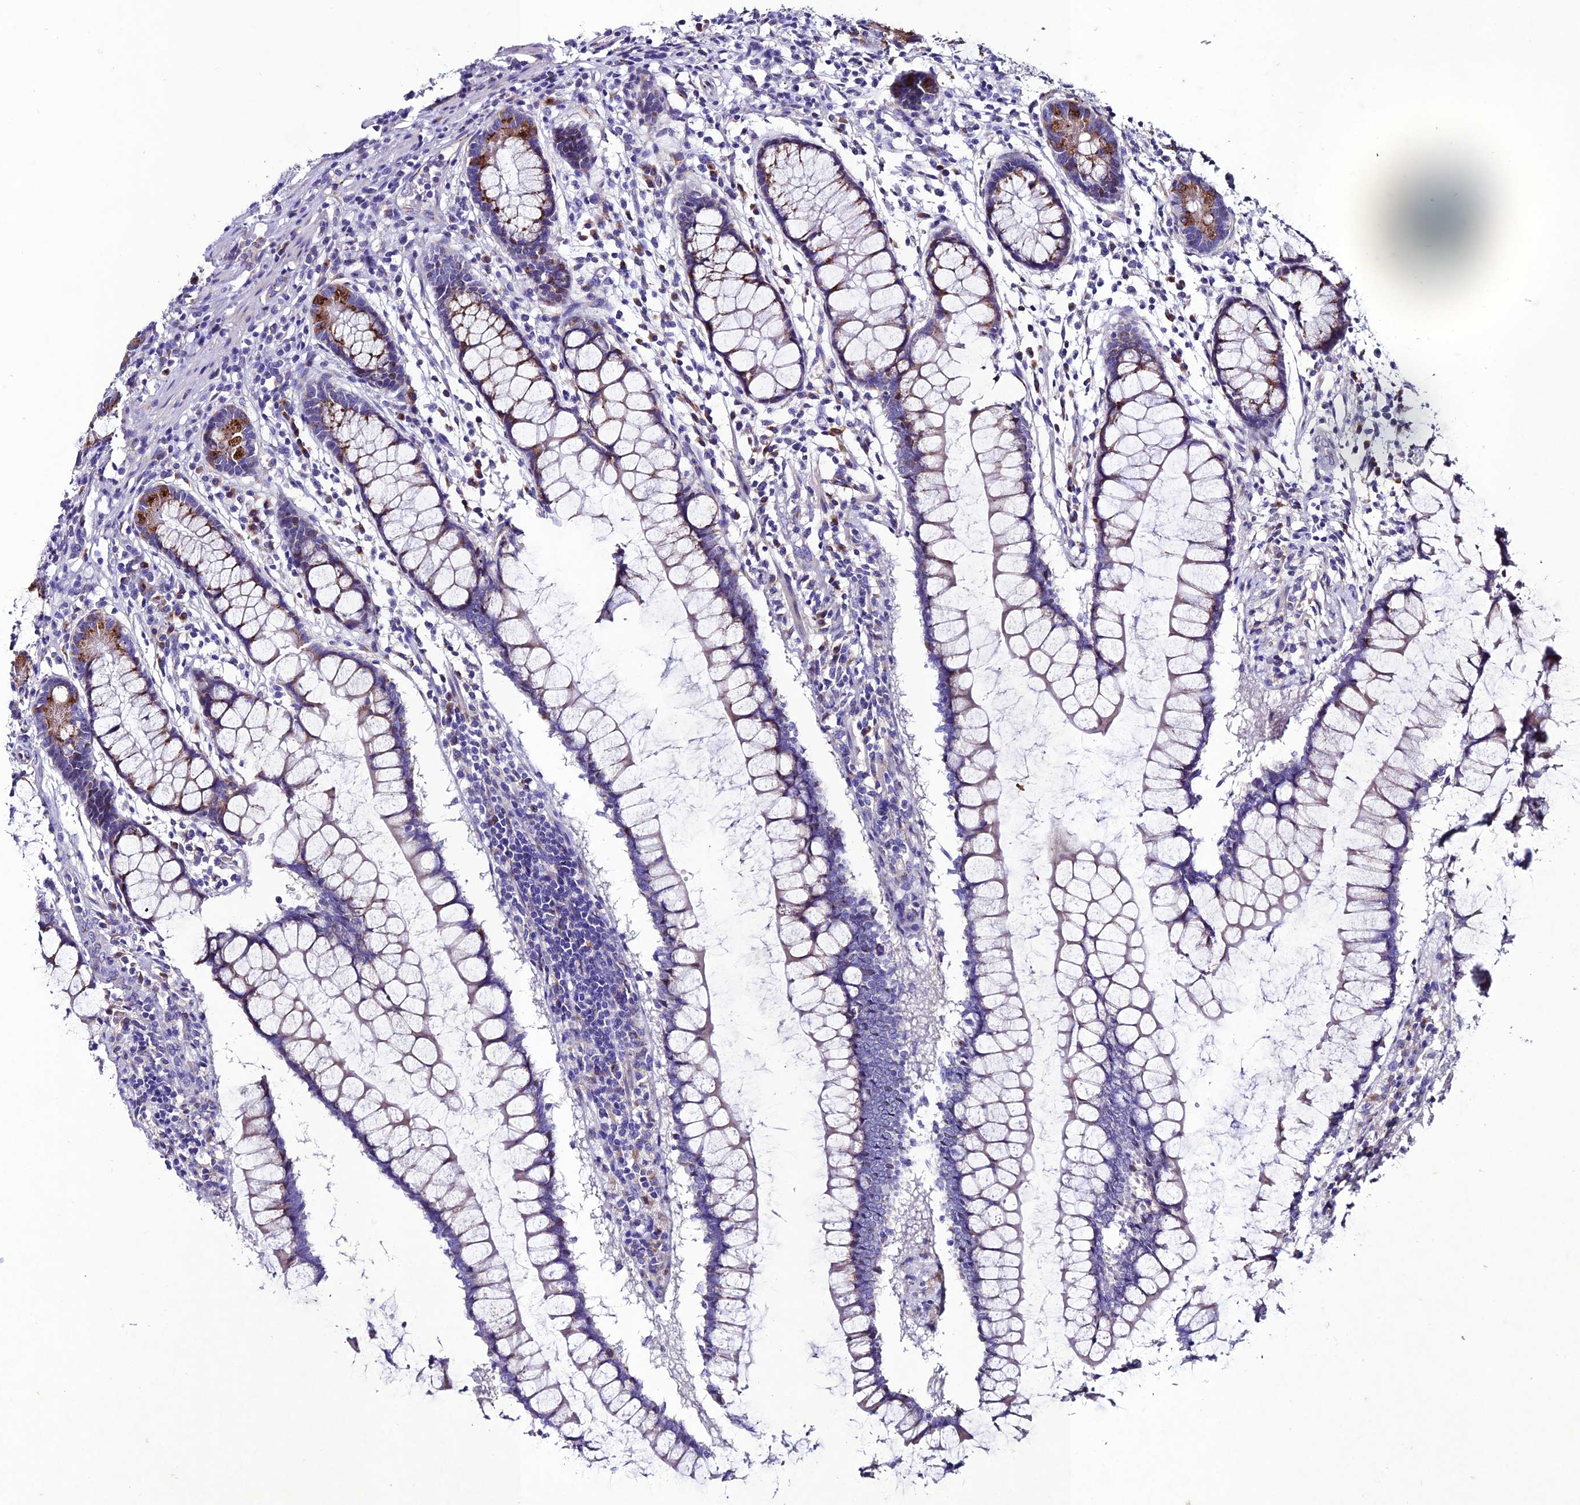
{"staining": {"intensity": "negative", "quantity": "none", "location": "none"}, "tissue": "colon", "cell_type": "Endothelial cells", "image_type": "normal", "snomed": [{"axis": "morphology", "description": "Normal tissue, NOS"}, {"axis": "morphology", "description": "Adenocarcinoma, NOS"}, {"axis": "topography", "description": "Colon"}], "caption": "Endothelial cells are negative for brown protein staining in benign colon.", "gene": "OR51Q1", "patient": {"sex": "female", "age": 55}}